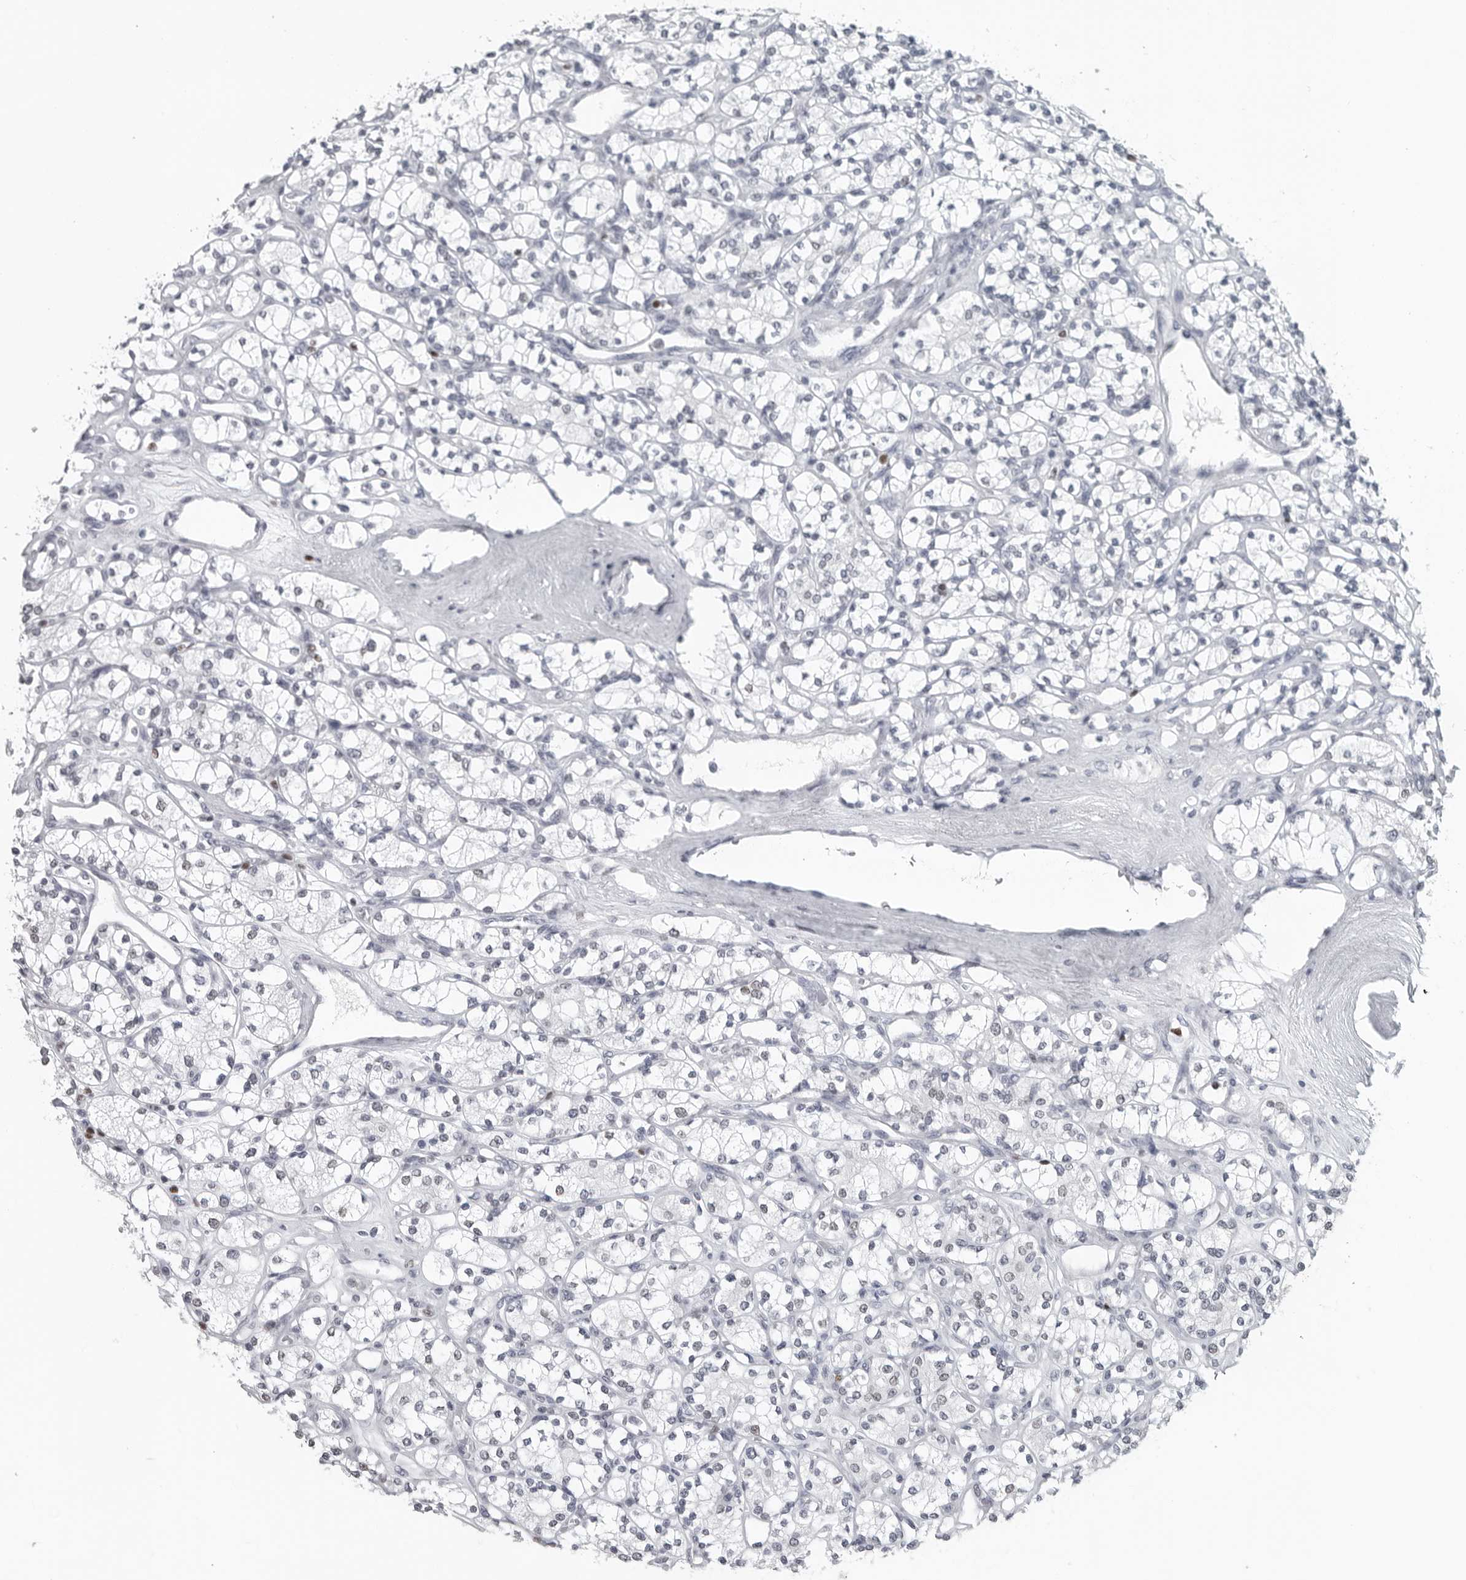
{"staining": {"intensity": "negative", "quantity": "none", "location": "none"}, "tissue": "renal cancer", "cell_type": "Tumor cells", "image_type": "cancer", "snomed": [{"axis": "morphology", "description": "Adenocarcinoma, NOS"}, {"axis": "topography", "description": "Kidney"}], "caption": "Immunohistochemical staining of human adenocarcinoma (renal) displays no significant staining in tumor cells. (DAB immunohistochemistry with hematoxylin counter stain).", "gene": "SATB2", "patient": {"sex": "male", "age": 77}}